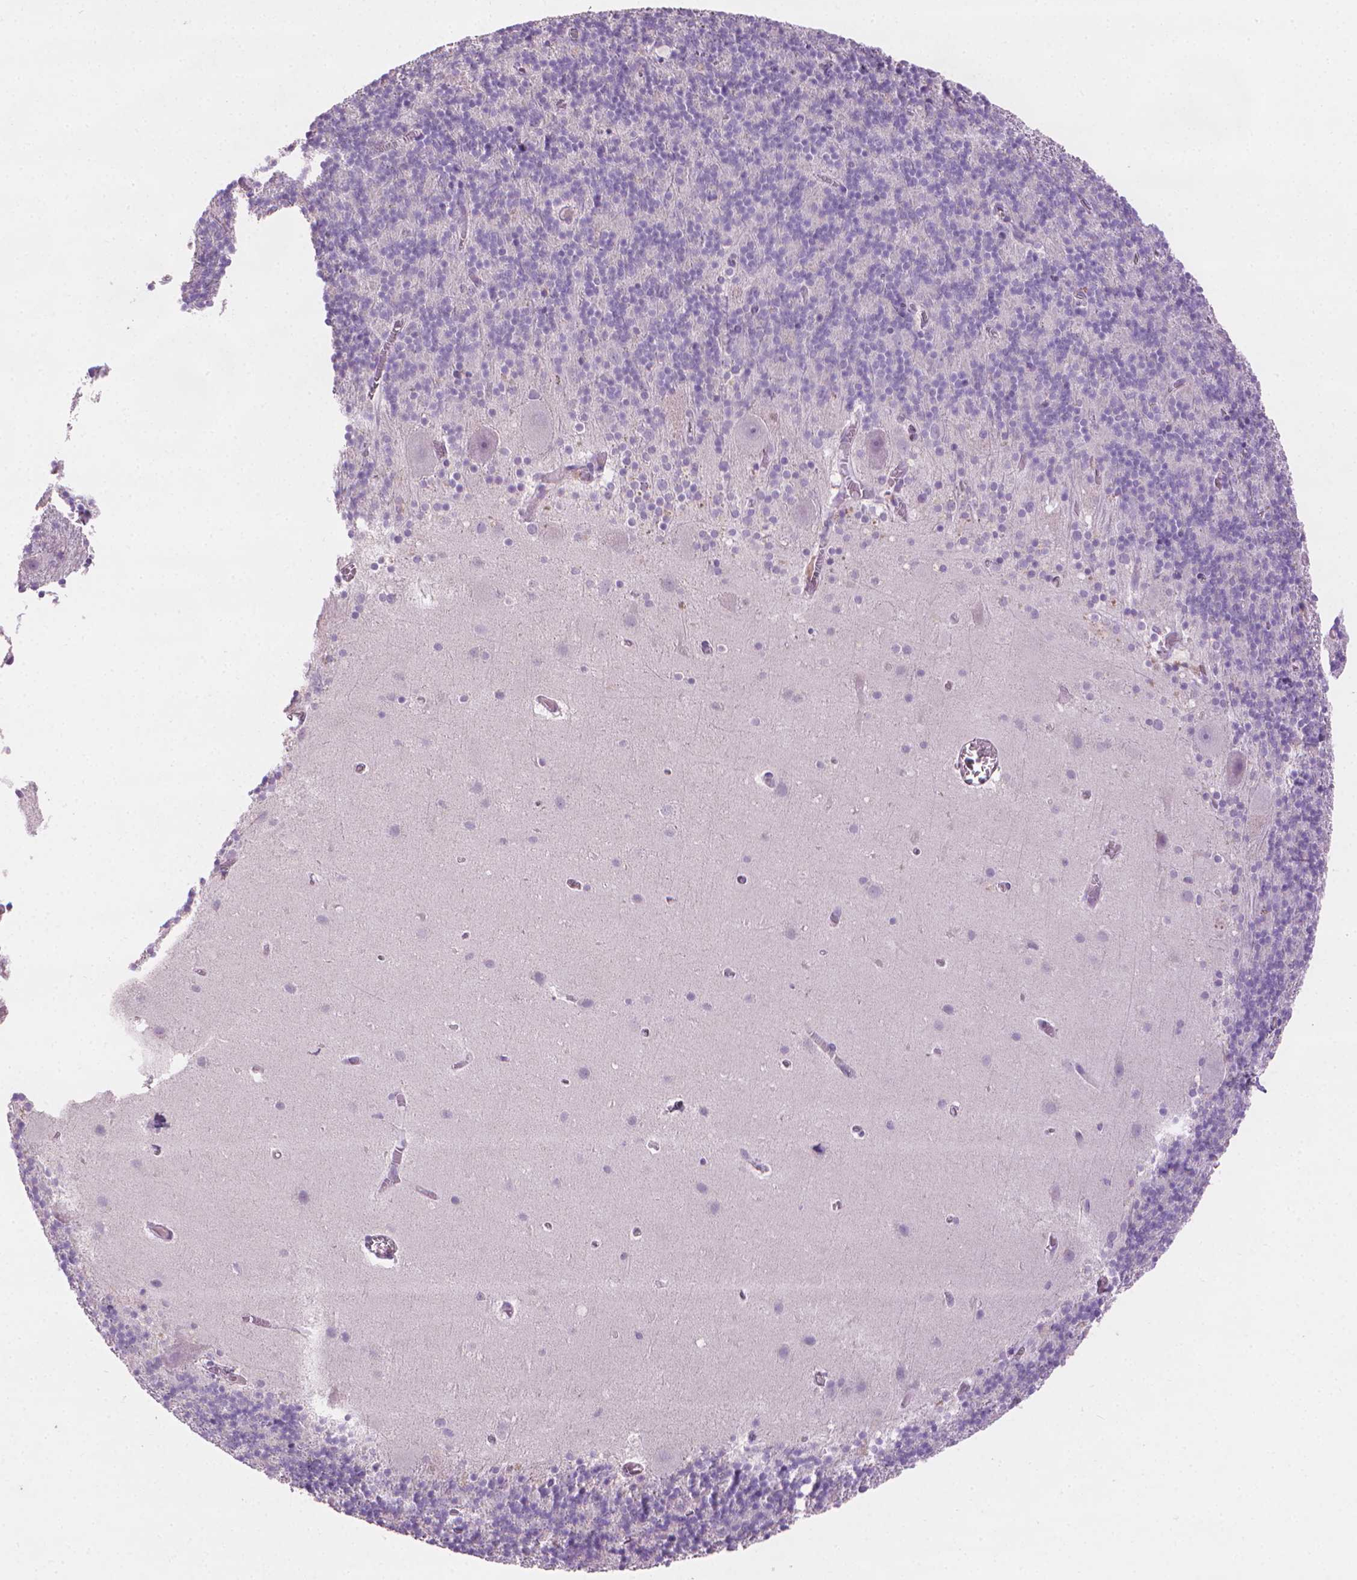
{"staining": {"intensity": "negative", "quantity": "none", "location": "none"}, "tissue": "cerebellum", "cell_type": "Cells in granular layer", "image_type": "normal", "snomed": [{"axis": "morphology", "description": "Normal tissue, NOS"}, {"axis": "topography", "description": "Cerebellum"}], "caption": "DAB (3,3'-diaminobenzidine) immunohistochemical staining of benign cerebellum shows no significant staining in cells in granular layer.", "gene": "MLANA", "patient": {"sex": "male", "age": 70}}